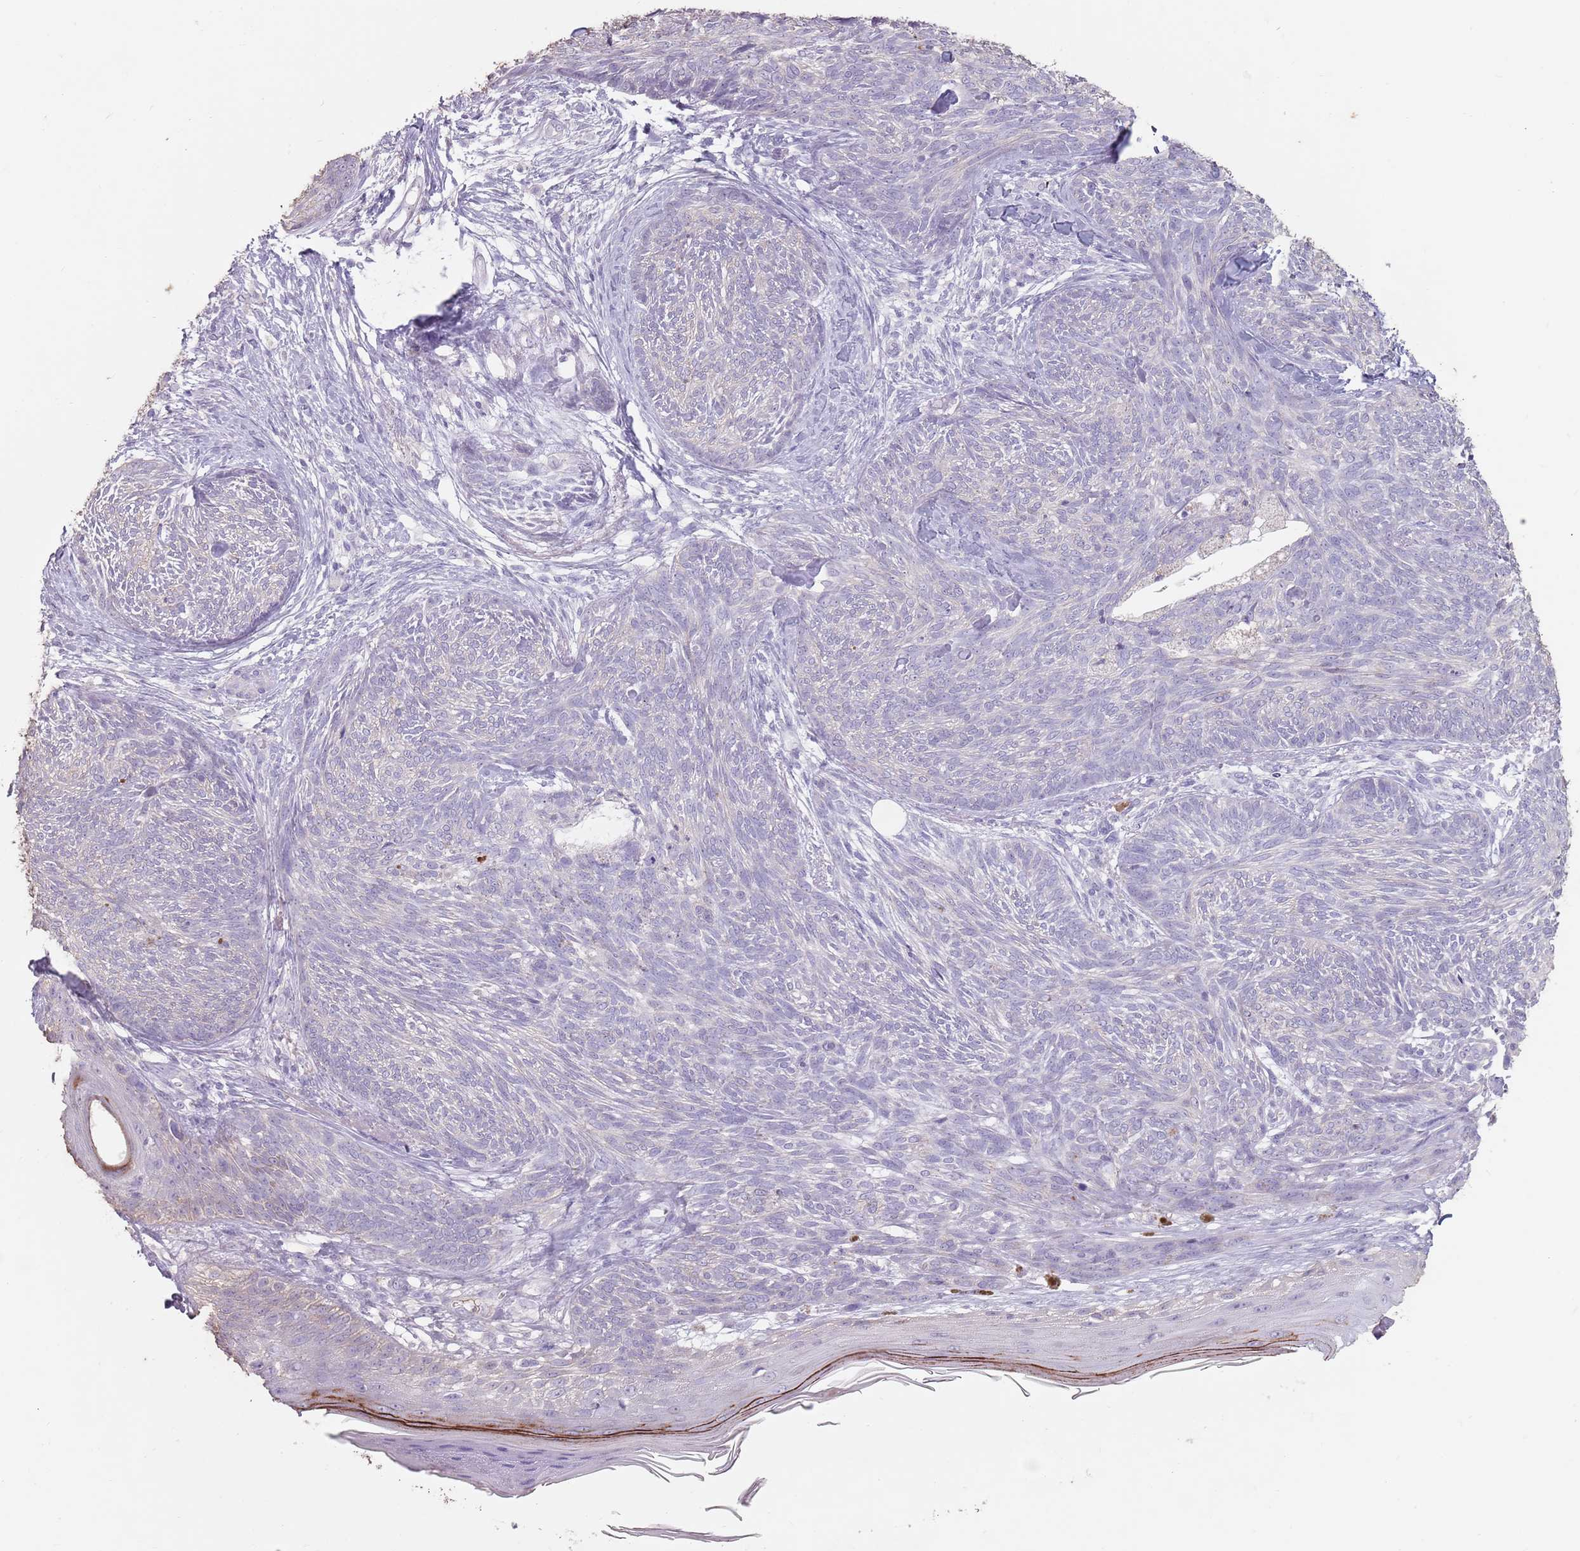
{"staining": {"intensity": "negative", "quantity": "none", "location": "none"}, "tissue": "skin cancer", "cell_type": "Tumor cells", "image_type": "cancer", "snomed": [{"axis": "morphology", "description": "Basal cell carcinoma"}, {"axis": "topography", "description": "Skin"}], "caption": "The micrograph displays no staining of tumor cells in skin cancer (basal cell carcinoma).", "gene": "STYK1", "patient": {"sex": "male", "age": 73}}